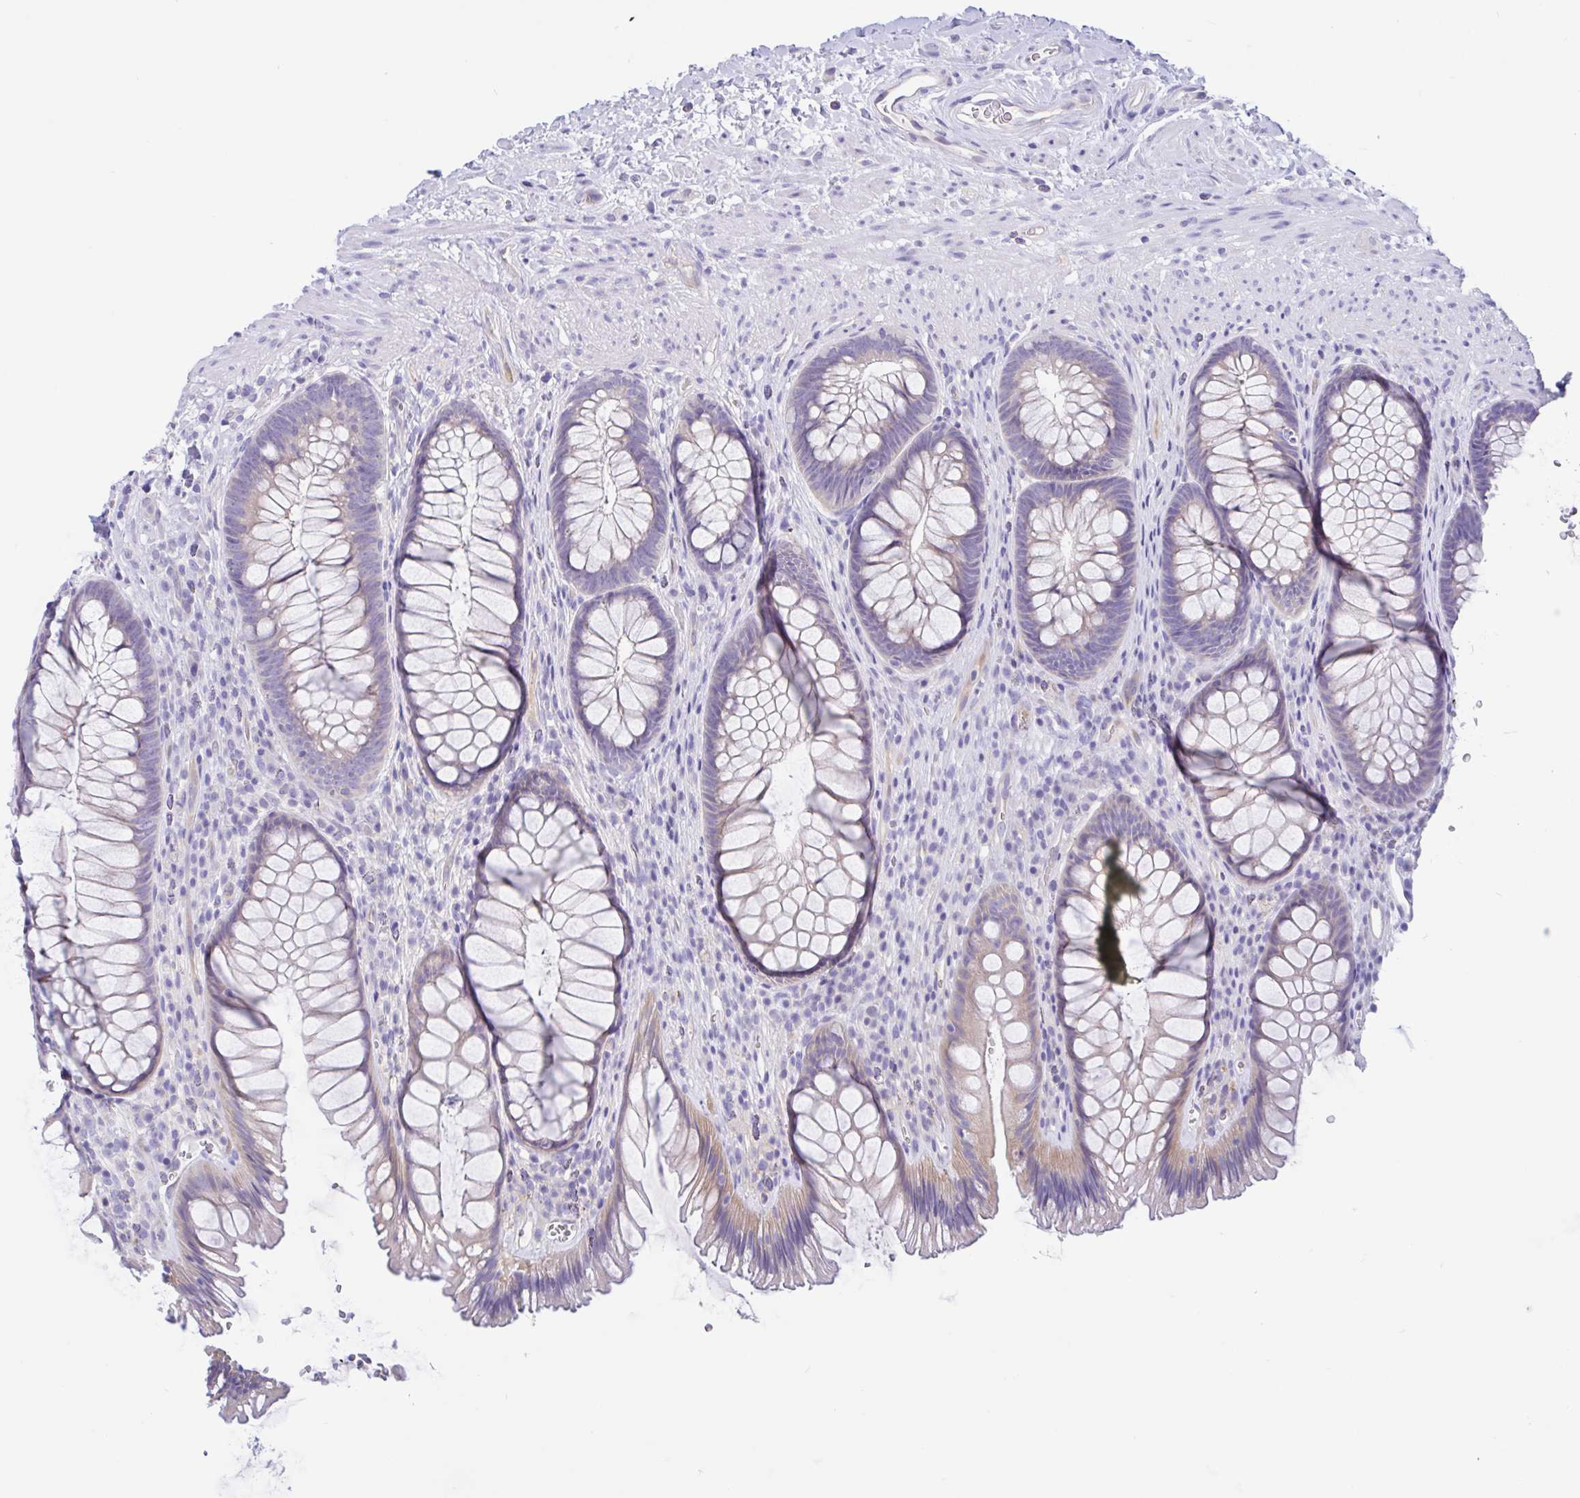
{"staining": {"intensity": "moderate", "quantity": "25%-75%", "location": "cytoplasmic/membranous"}, "tissue": "rectum", "cell_type": "Glandular cells", "image_type": "normal", "snomed": [{"axis": "morphology", "description": "Normal tissue, NOS"}, {"axis": "topography", "description": "Rectum"}], "caption": "This is a histology image of immunohistochemistry staining of benign rectum, which shows moderate expression in the cytoplasmic/membranous of glandular cells.", "gene": "OR6N2", "patient": {"sex": "male", "age": 53}}